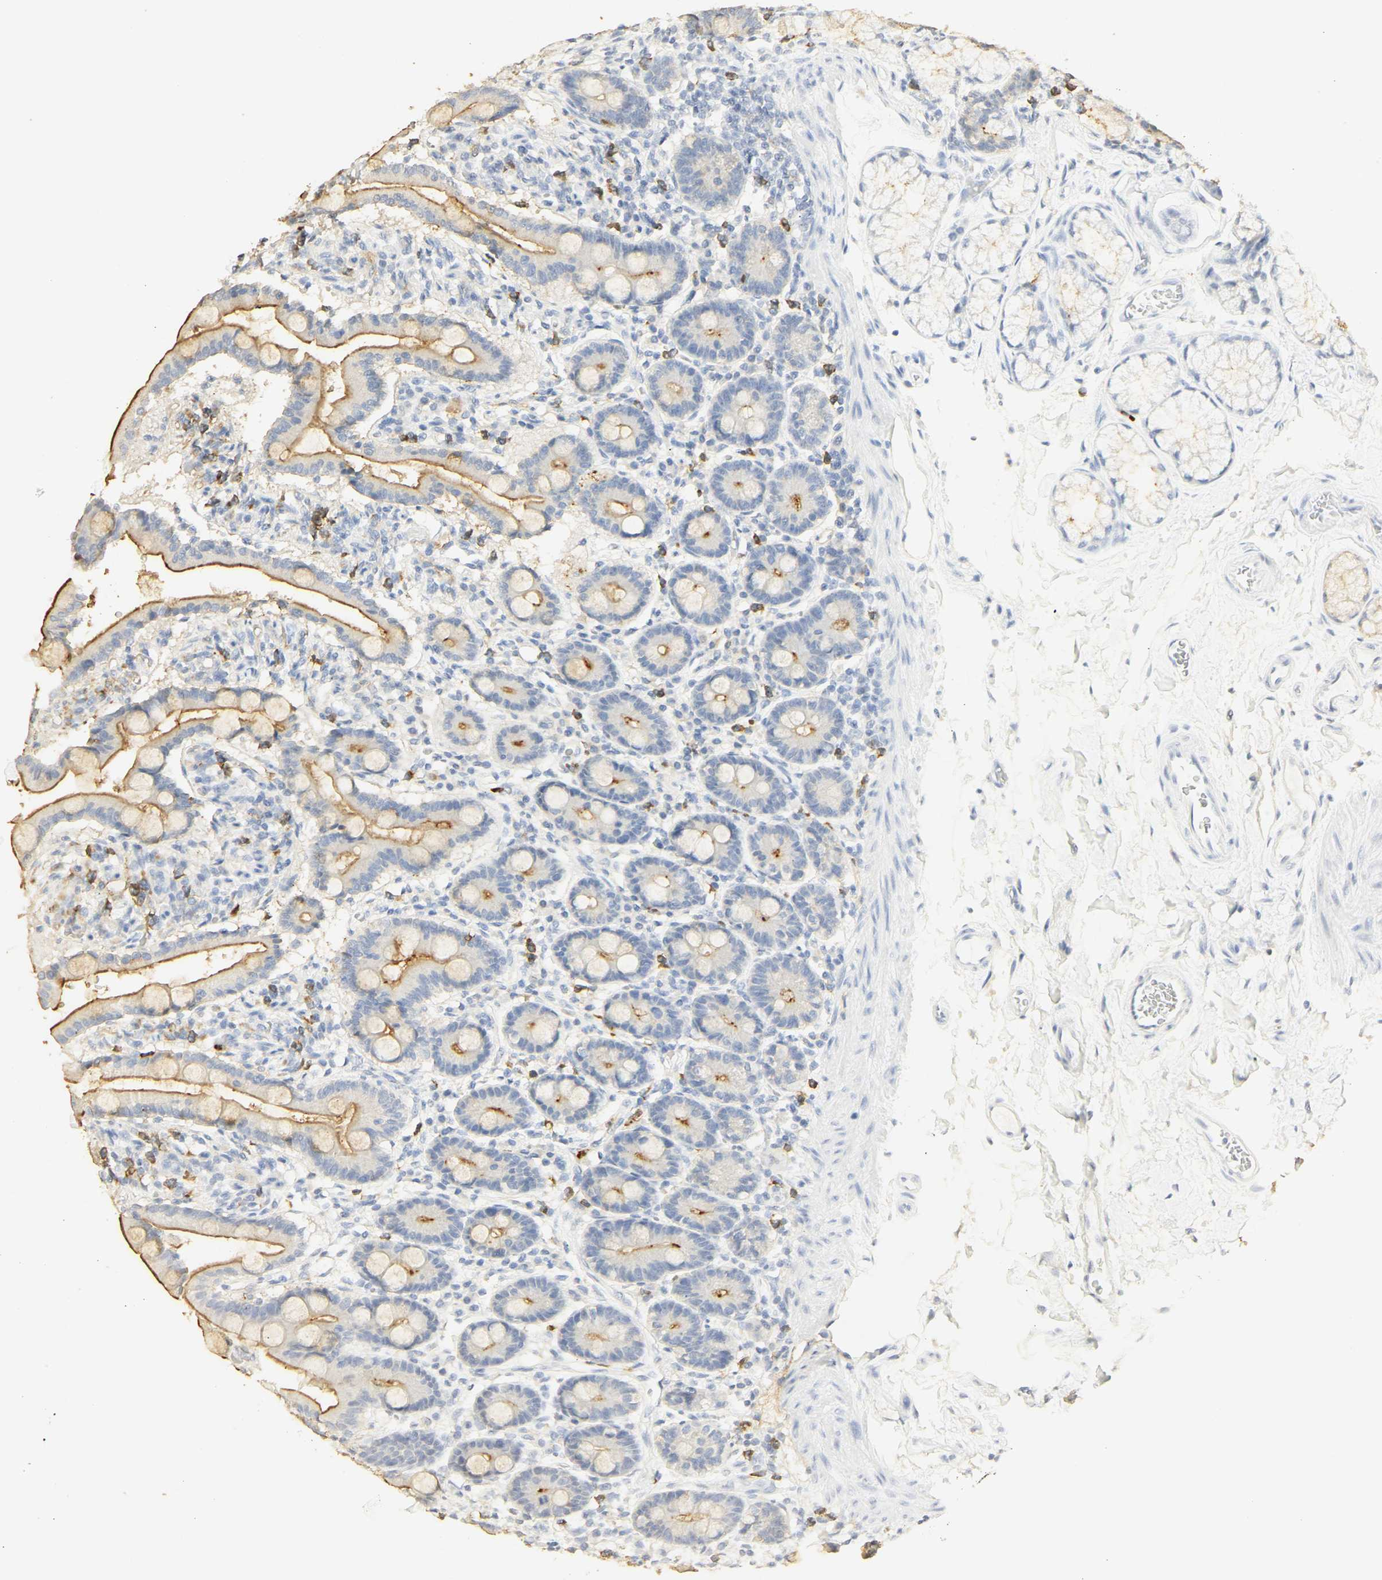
{"staining": {"intensity": "moderate", "quantity": ">75%", "location": "cytoplasmic/membranous"}, "tissue": "duodenum", "cell_type": "Glandular cells", "image_type": "normal", "snomed": [{"axis": "morphology", "description": "Normal tissue, NOS"}, {"axis": "topography", "description": "Duodenum"}], "caption": "This is a photomicrograph of IHC staining of normal duodenum, which shows moderate positivity in the cytoplasmic/membranous of glandular cells.", "gene": "CEACAM5", "patient": {"sex": "male", "age": 54}}